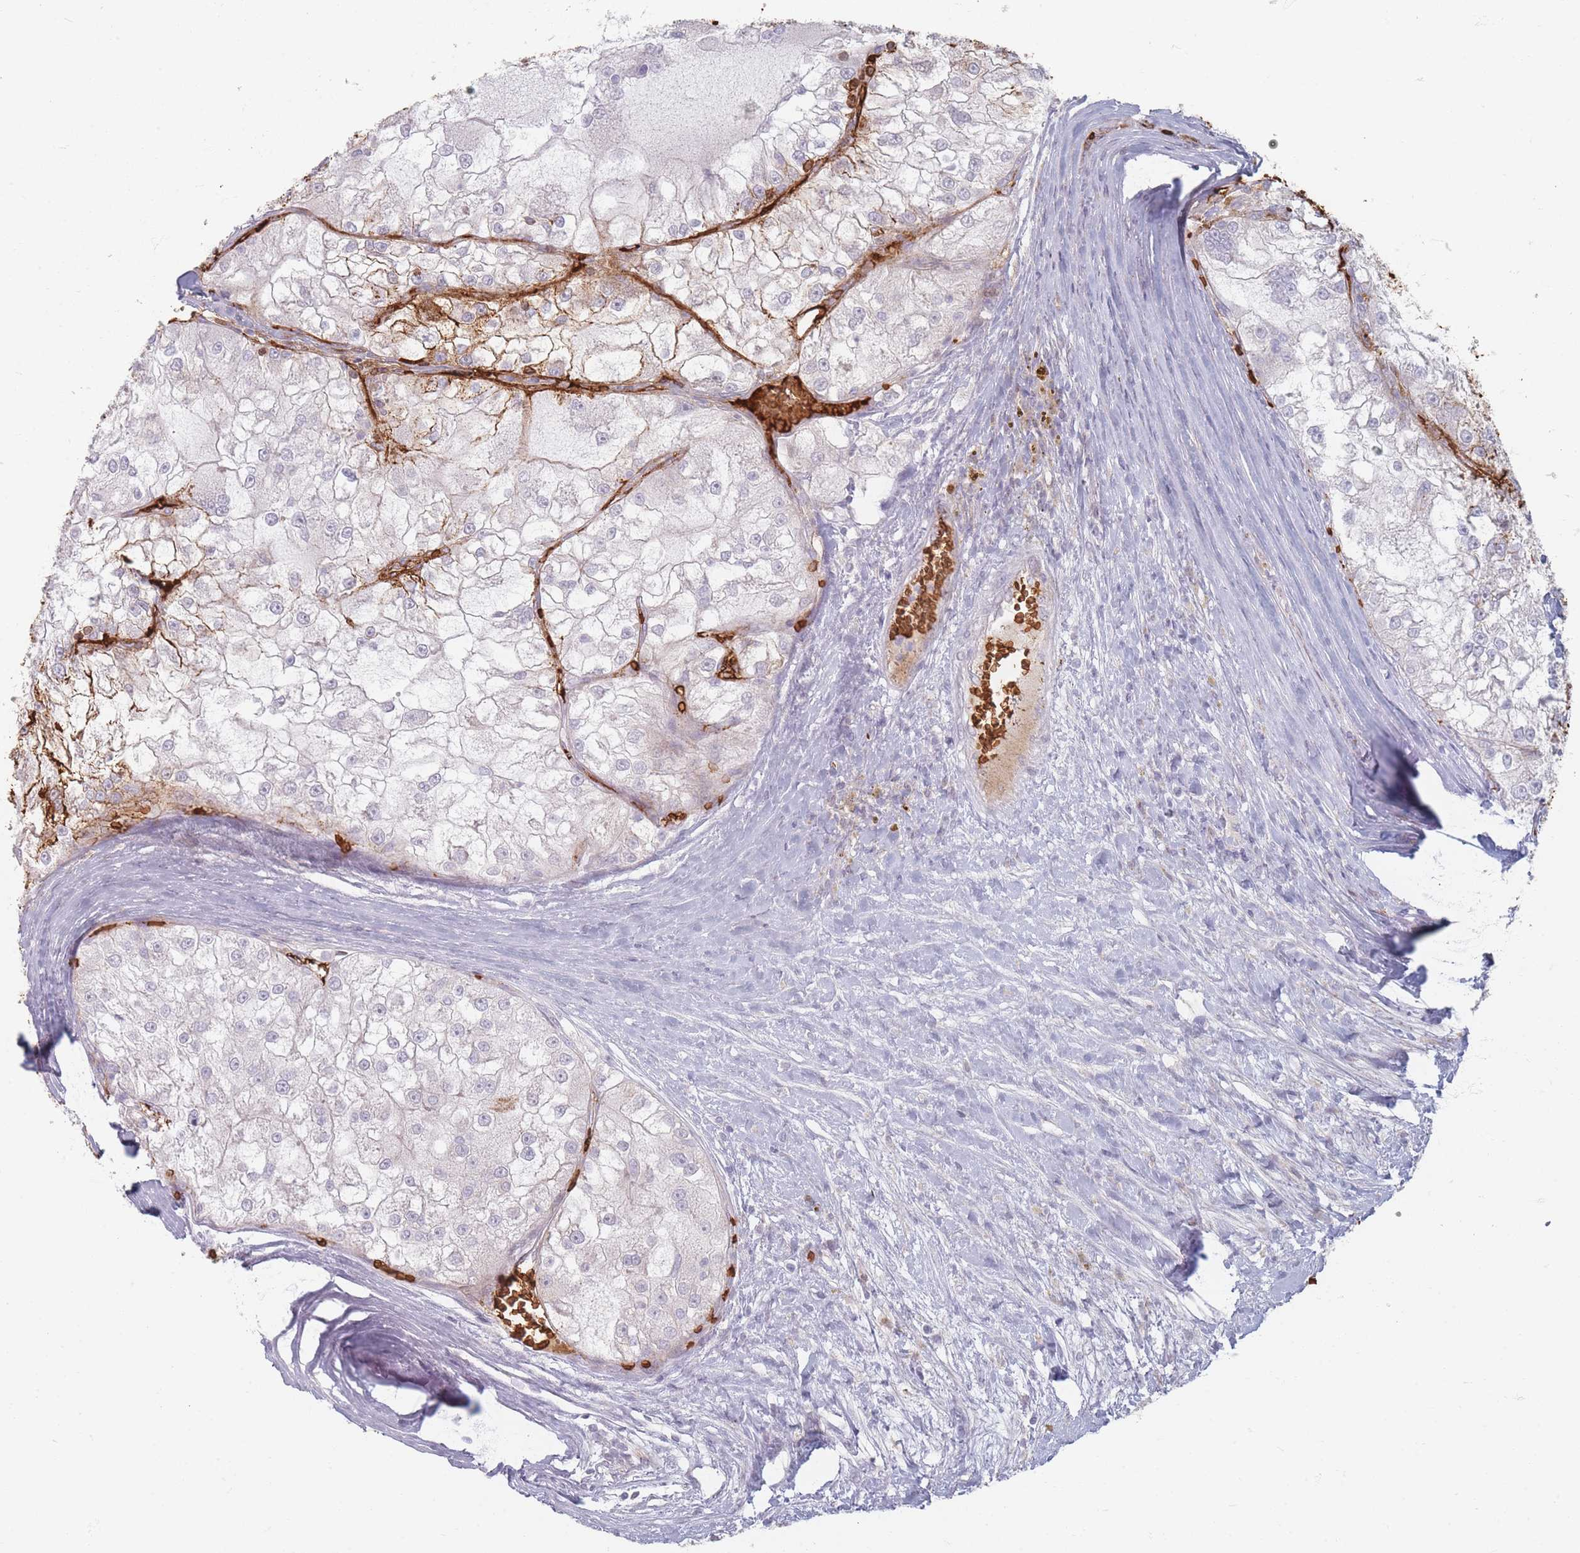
{"staining": {"intensity": "moderate", "quantity": "<25%", "location": "cytoplasmic/membranous"}, "tissue": "renal cancer", "cell_type": "Tumor cells", "image_type": "cancer", "snomed": [{"axis": "morphology", "description": "Adenocarcinoma, NOS"}, {"axis": "topography", "description": "Kidney"}], "caption": "Protein staining of renal adenocarcinoma tissue demonstrates moderate cytoplasmic/membranous positivity in approximately <25% of tumor cells. Nuclei are stained in blue.", "gene": "SLC2A6", "patient": {"sex": "female", "age": 72}}